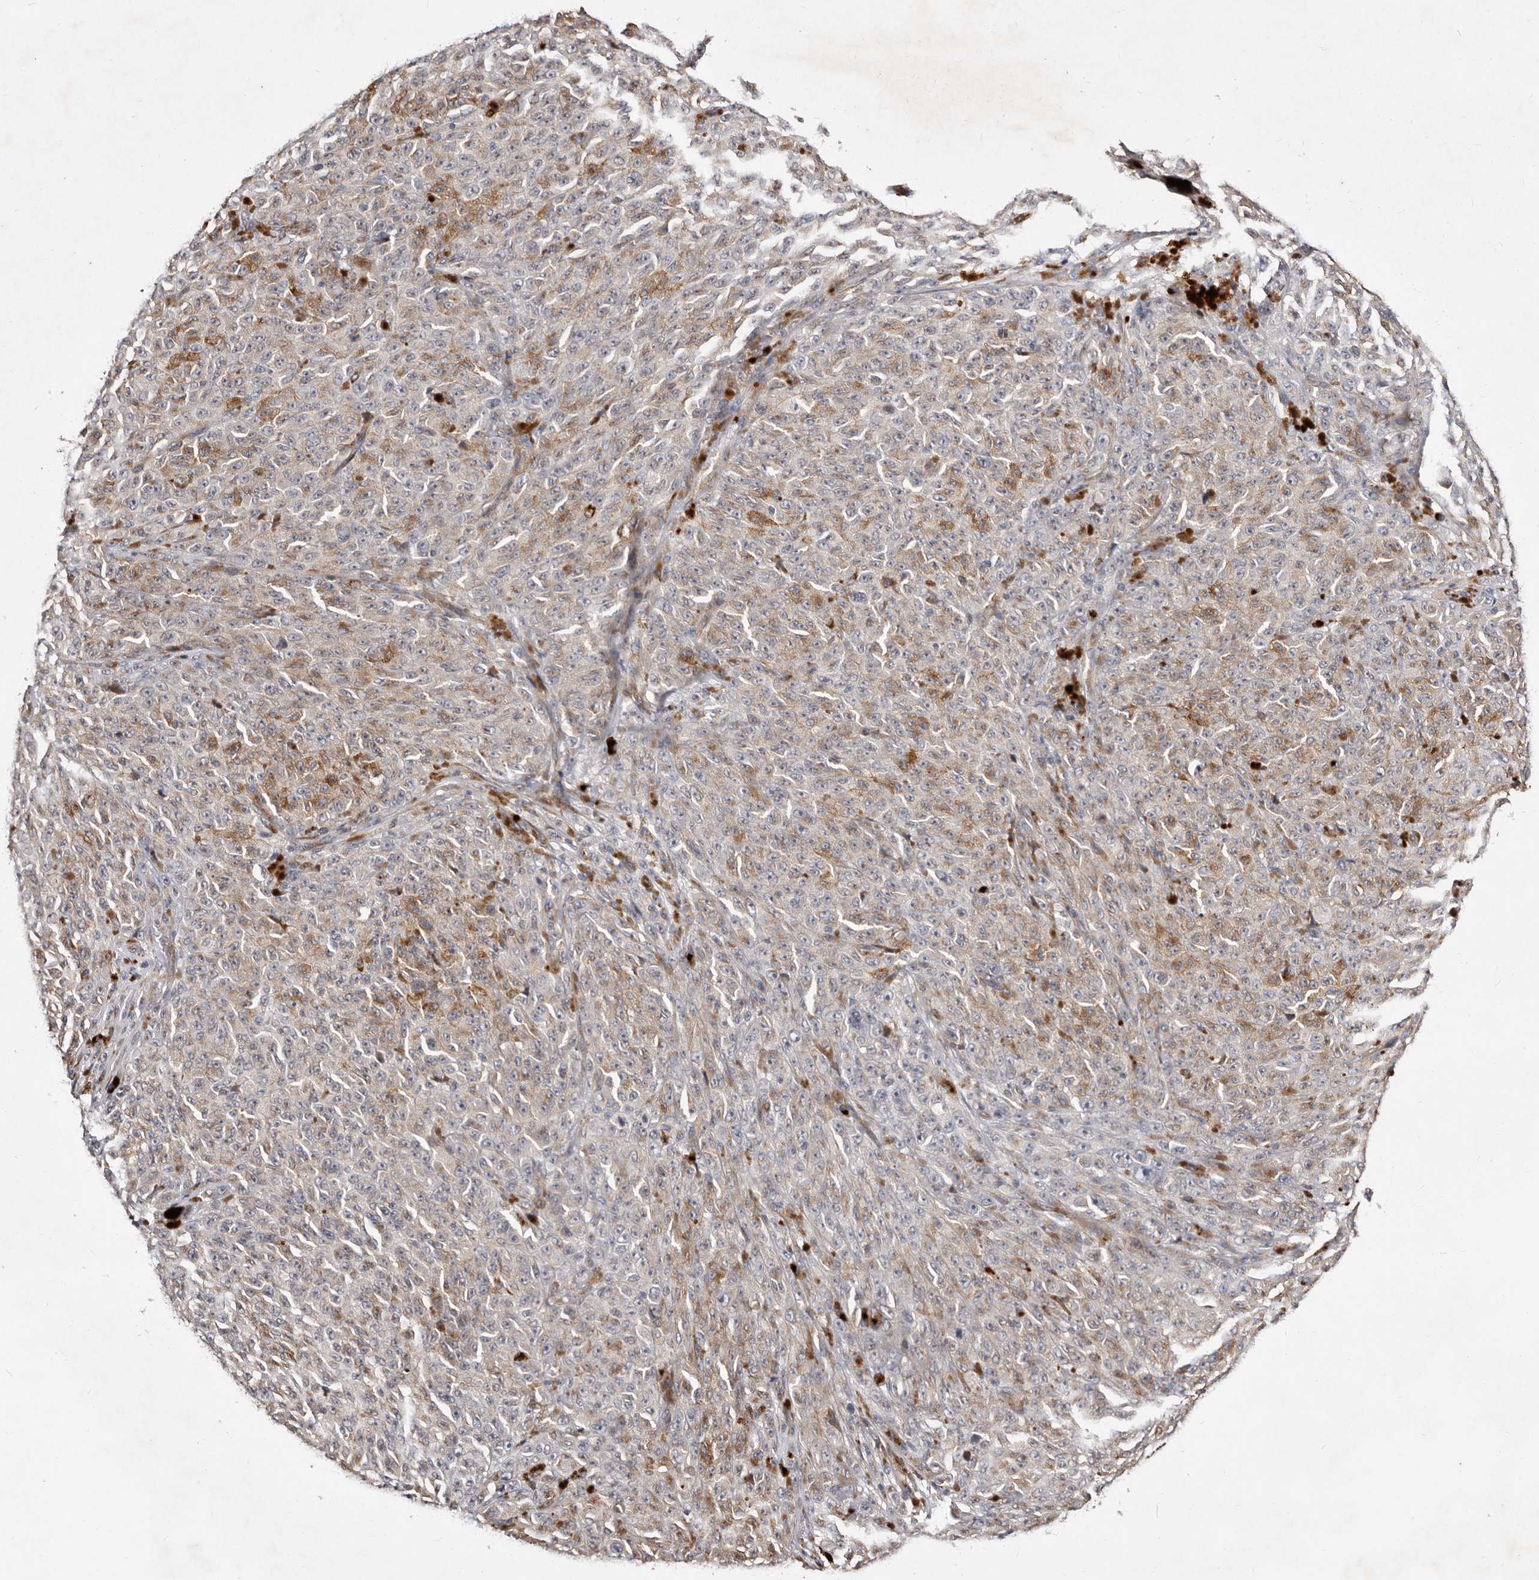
{"staining": {"intensity": "weak", "quantity": "25%-75%", "location": "cytoplasmic/membranous"}, "tissue": "melanoma", "cell_type": "Tumor cells", "image_type": "cancer", "snomed": [{"axis": "morphology", "description": "Malignant melanoma, NOS"}, {"axis": "topography", "description": "Skin"}], "caption": "Melanoma stained for a protein exhibits weak cytoplasmic/membranous positivity in tumor cells.", "gene": "DACT2", "patient": {"sex": "female", "age": 82}}